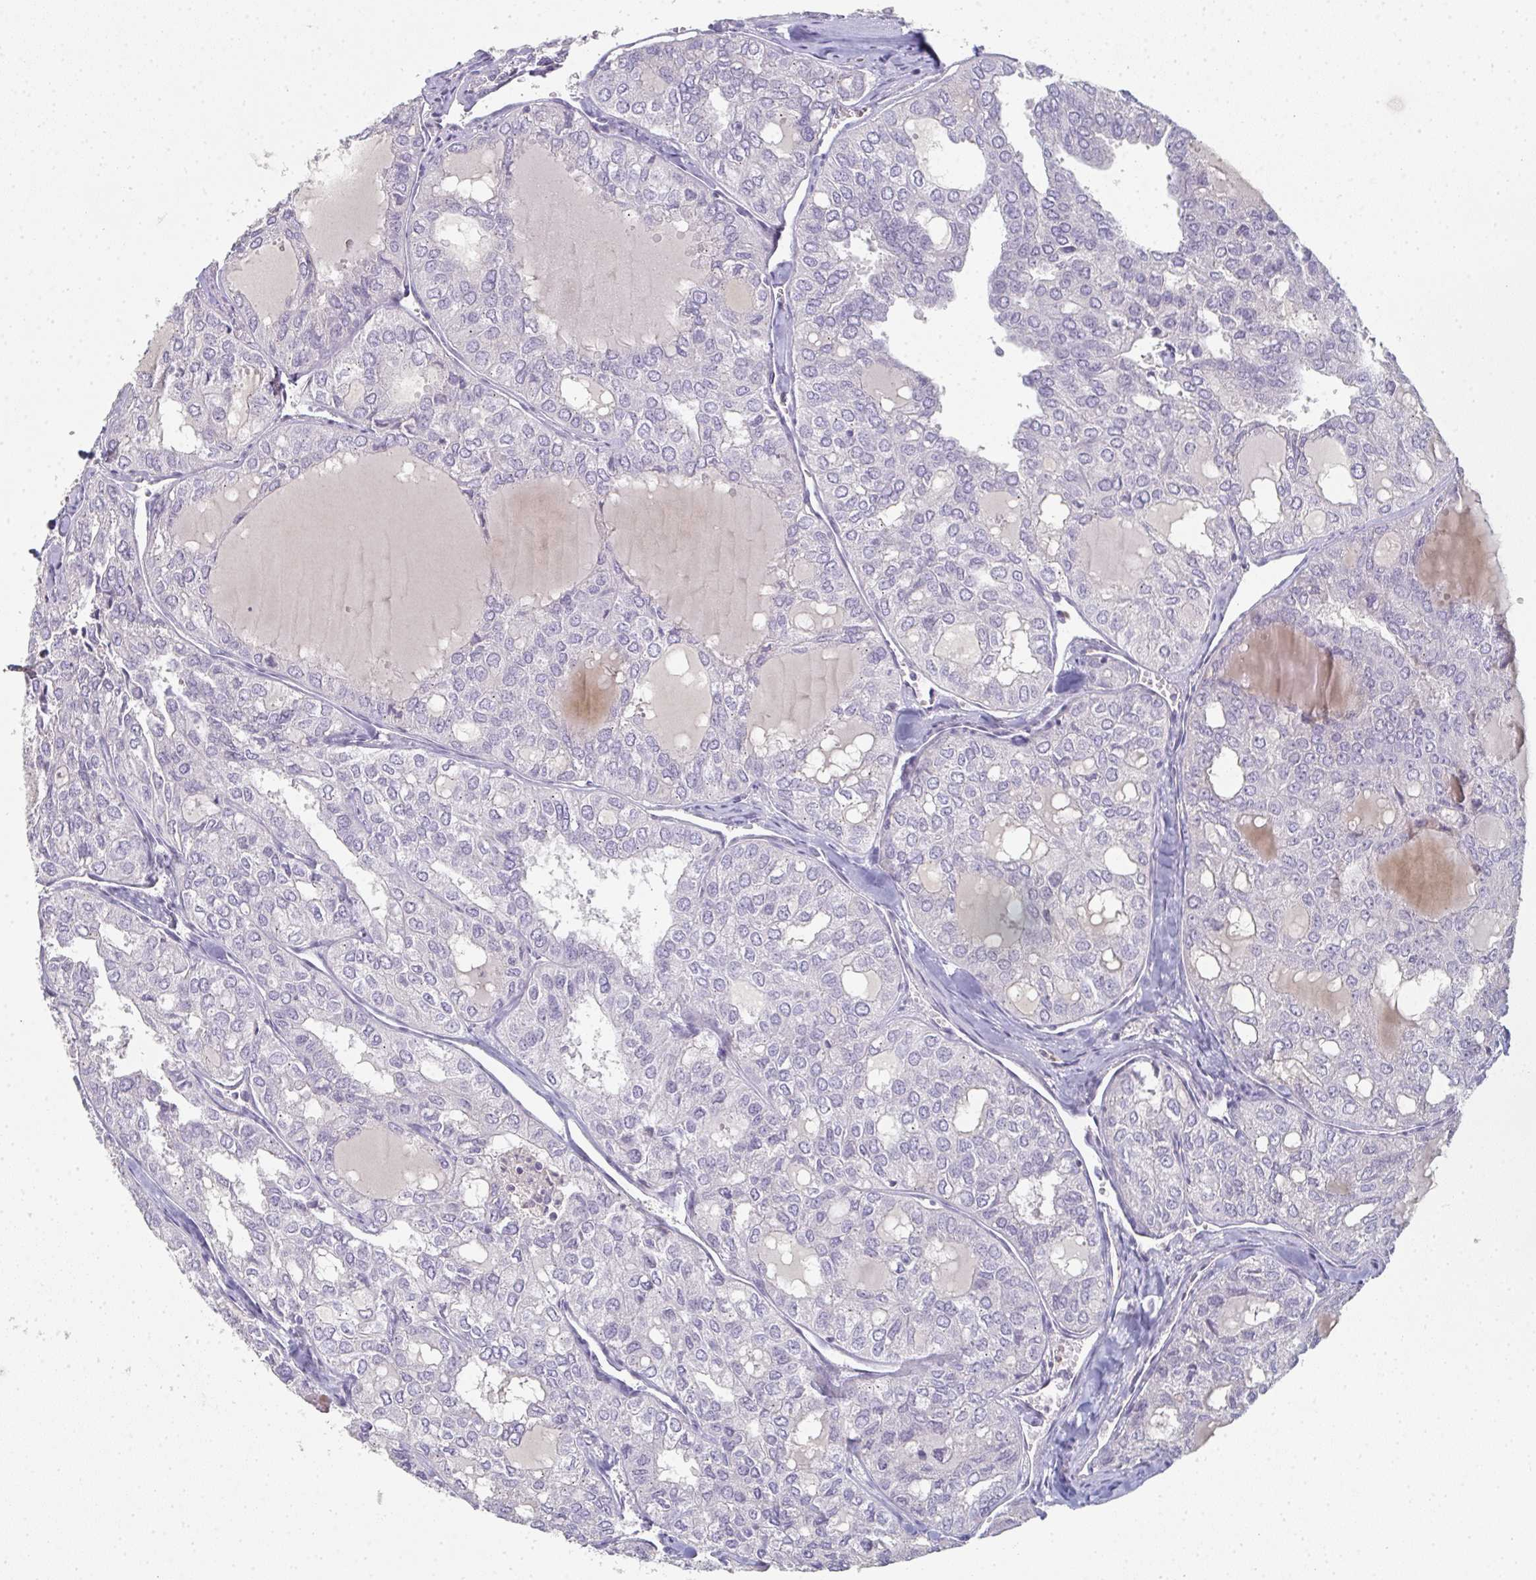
{"staining": {"intensity": "negative", "quantity": "none", "location": "none"}, "tissue": "thyroid cancer", "cell_type": "Tumor cells", "image_type": "cancer", "snomed": [{"axis": "morphology", "description": "Follicular adenoma carcinoma, NOS"}, {"axis": "topography", "description": "Thyroid gland"}], "caption": "Immunohistochemical staining of human thyroid cancer exhibits no significant staining in tumor cells.", "gene": "A1CF", "patient": {"sex": "male", "age": 75}}